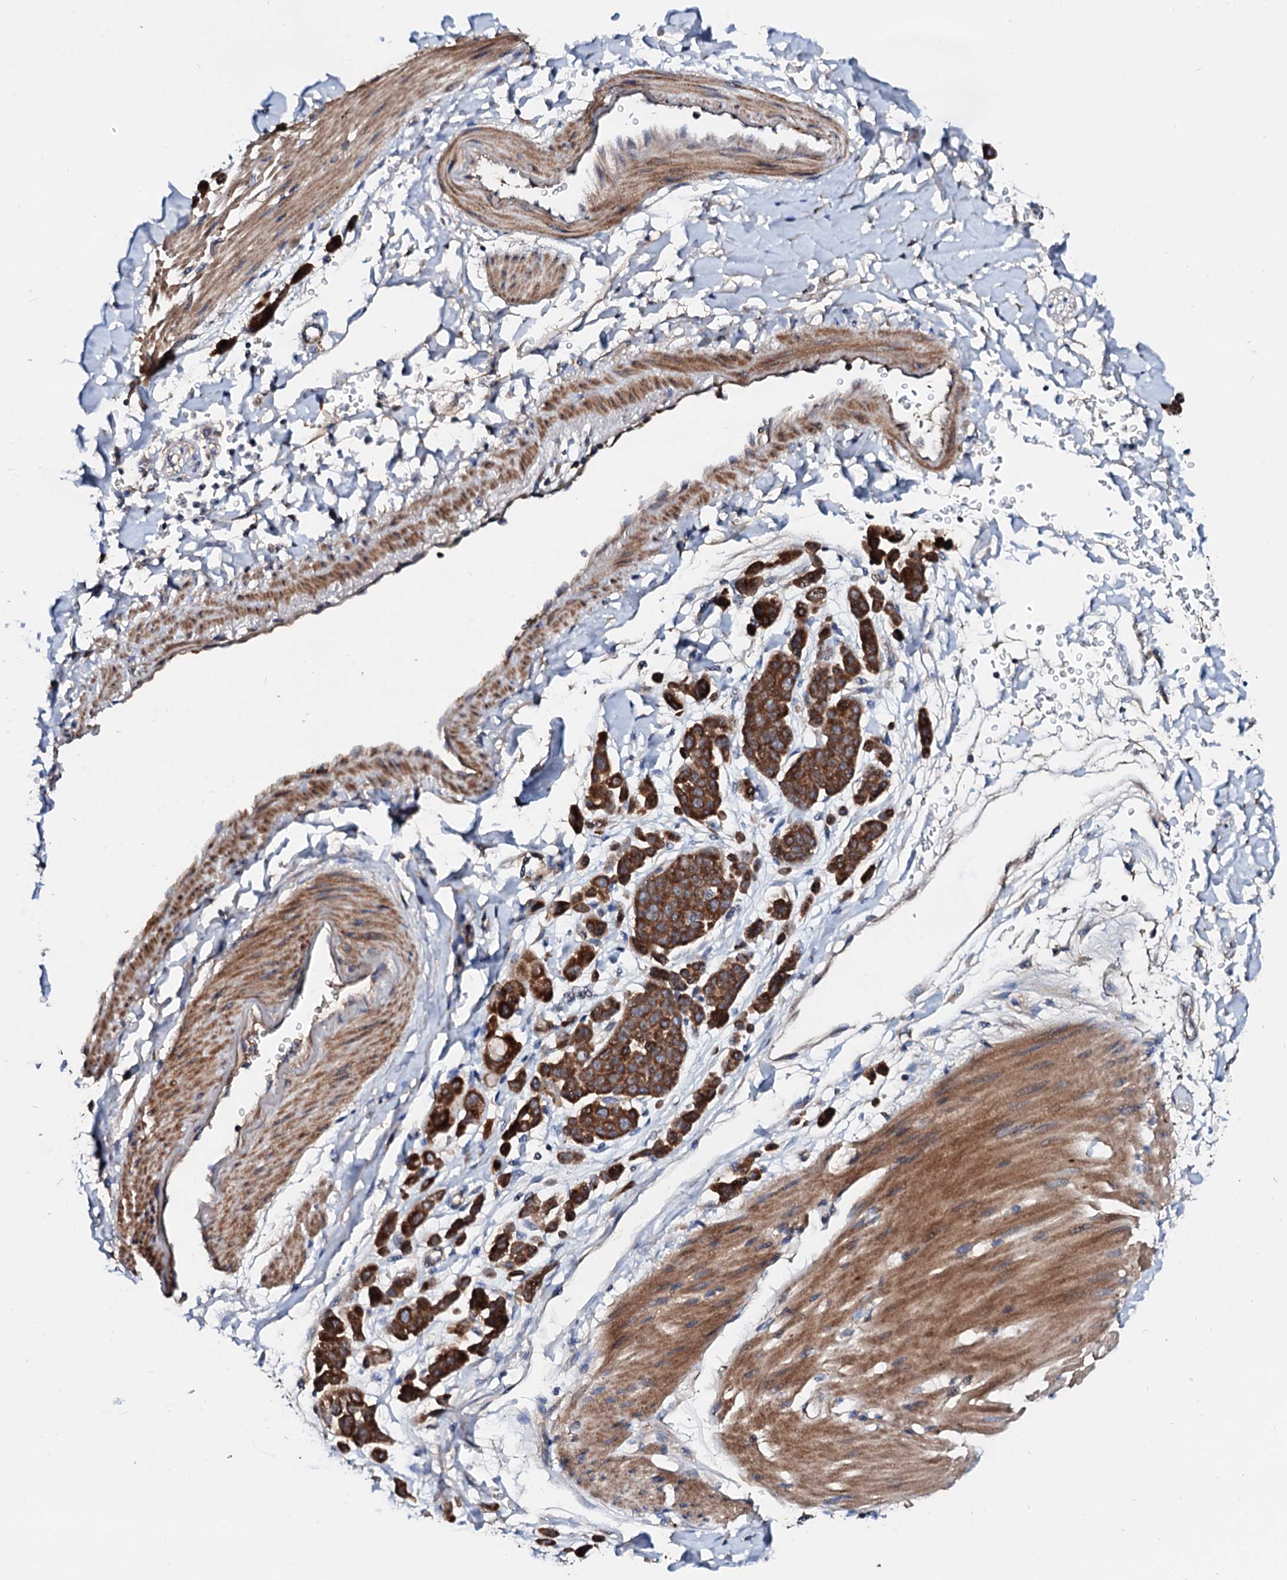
{"staining": {"intensity": "strong", "quantity": ">75%", "location": "cytoplasmic/membranous"}, "tissue": "pancreatic cancer", "cell_type": "Tumor cells", "image_type": "cancer", "snomed": [{"axis": "morphology", "description": "Normal tissue, NOS"}, {"axis": "morphology", "description": "Adenocarcinoma, NOS"}, {"axis": "topography", "description": "Pancreas"}], "caption": "Protein expression analysis of human pancreatic adenocarcinoma reveals strong cytoplasmic/membranous positivity in approximately >75% of tumor cells.", "gene": "FIBIN", "patient": {"sex": "female", "age": 64}}